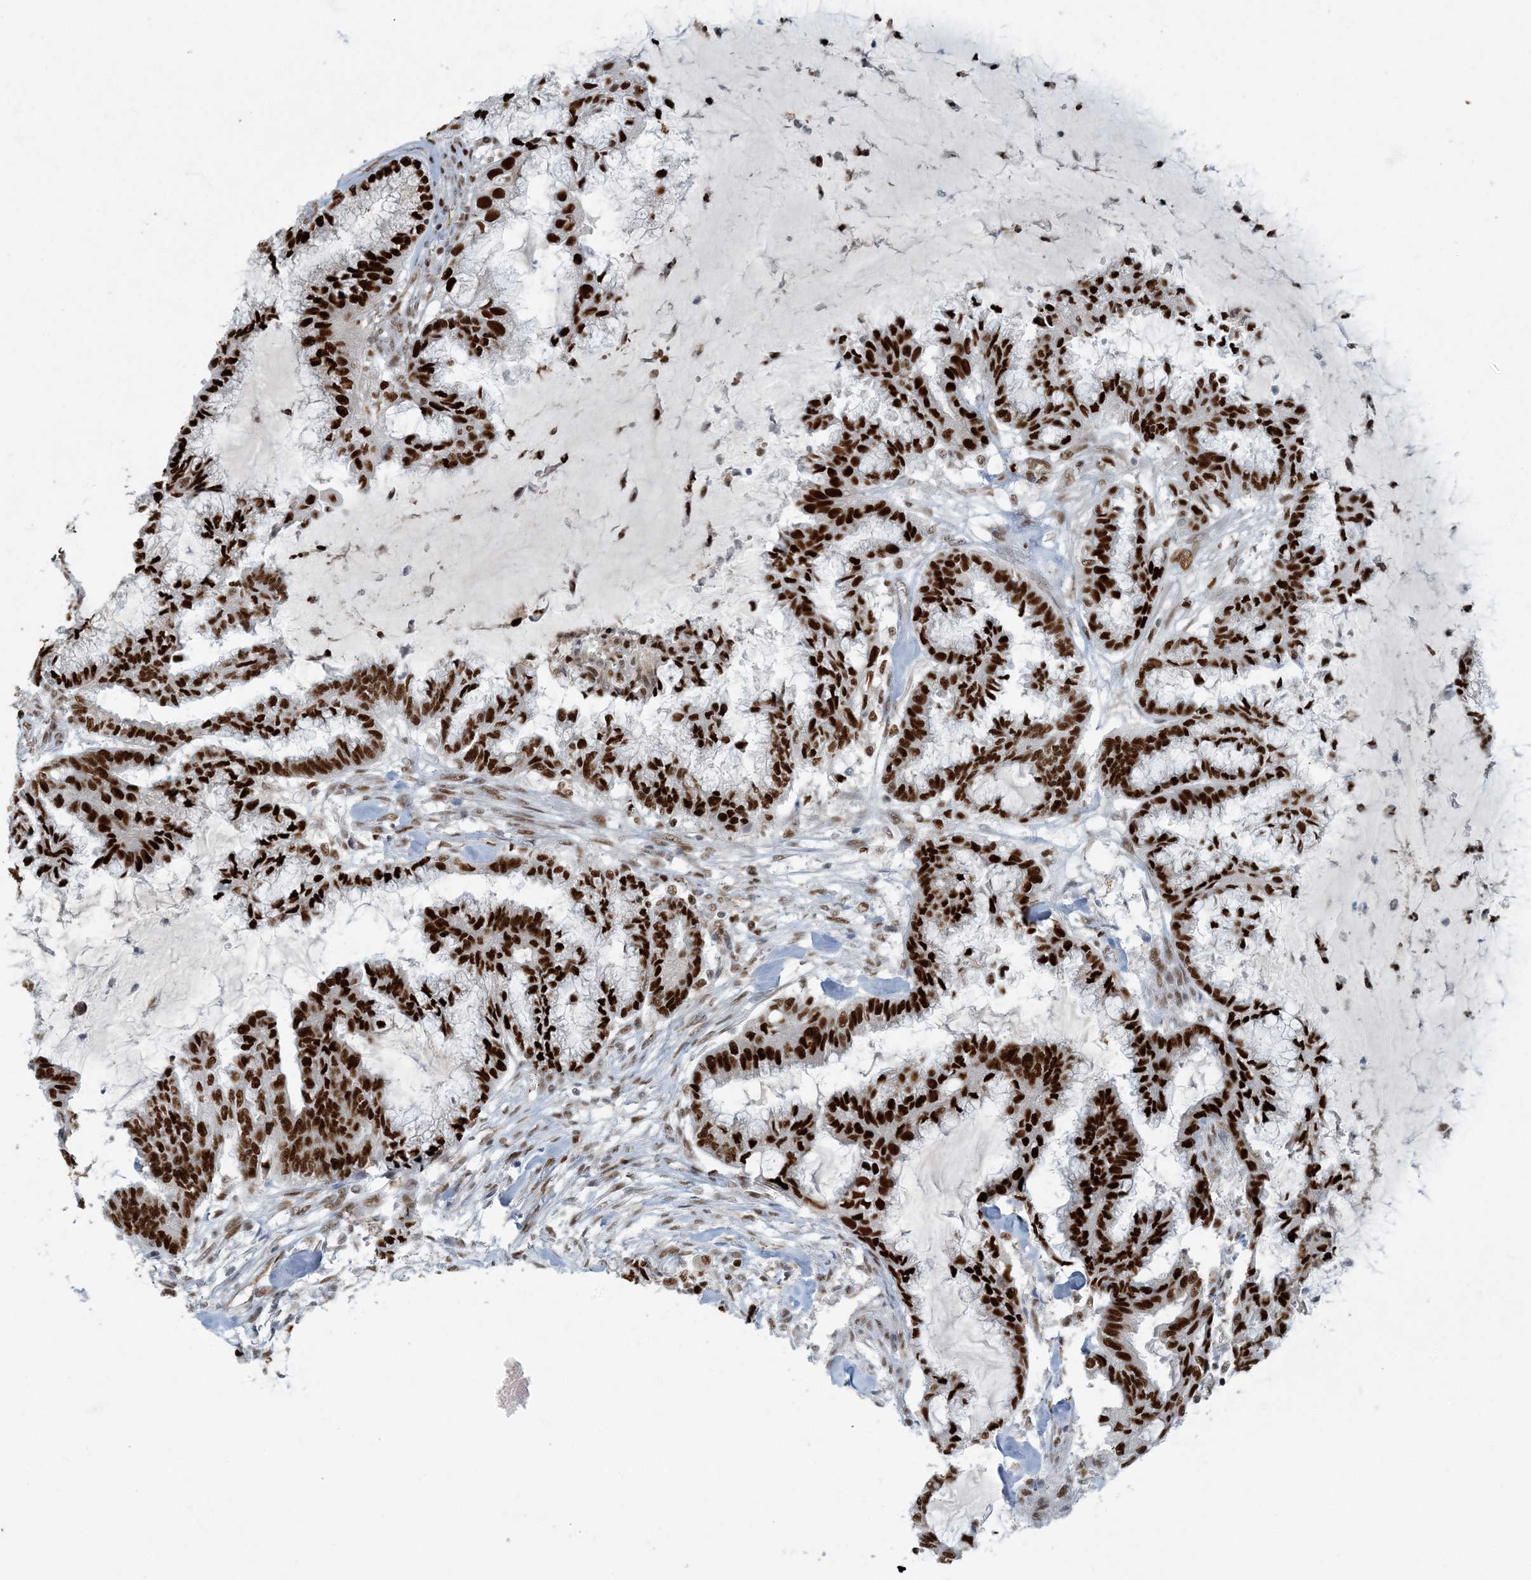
{"staining": {"intensity": "strong", "quantity": ">75%", "location": "nuclear"}, "tissue": "endometrial cancer", "cell_type": "Tumor cells", "image_type": "cancer", "snomed": [{"axis": "morphology", "description": "Adenocarcinoma, NOS"}, {"axis": "topography", "description": "Endometrium"}], "caption": "Immunohistochemistry (IHC) of human endometrial adenocarcinoma displays high levels of strong nuclear staining in about >75% of tumor cells. (DAB (3,3'-diaminobenzidine) IHC, brown staining for protein, blue staining for nuclei).", "gene": "AK9", "patient": {"sex": "female", "age": 86}}